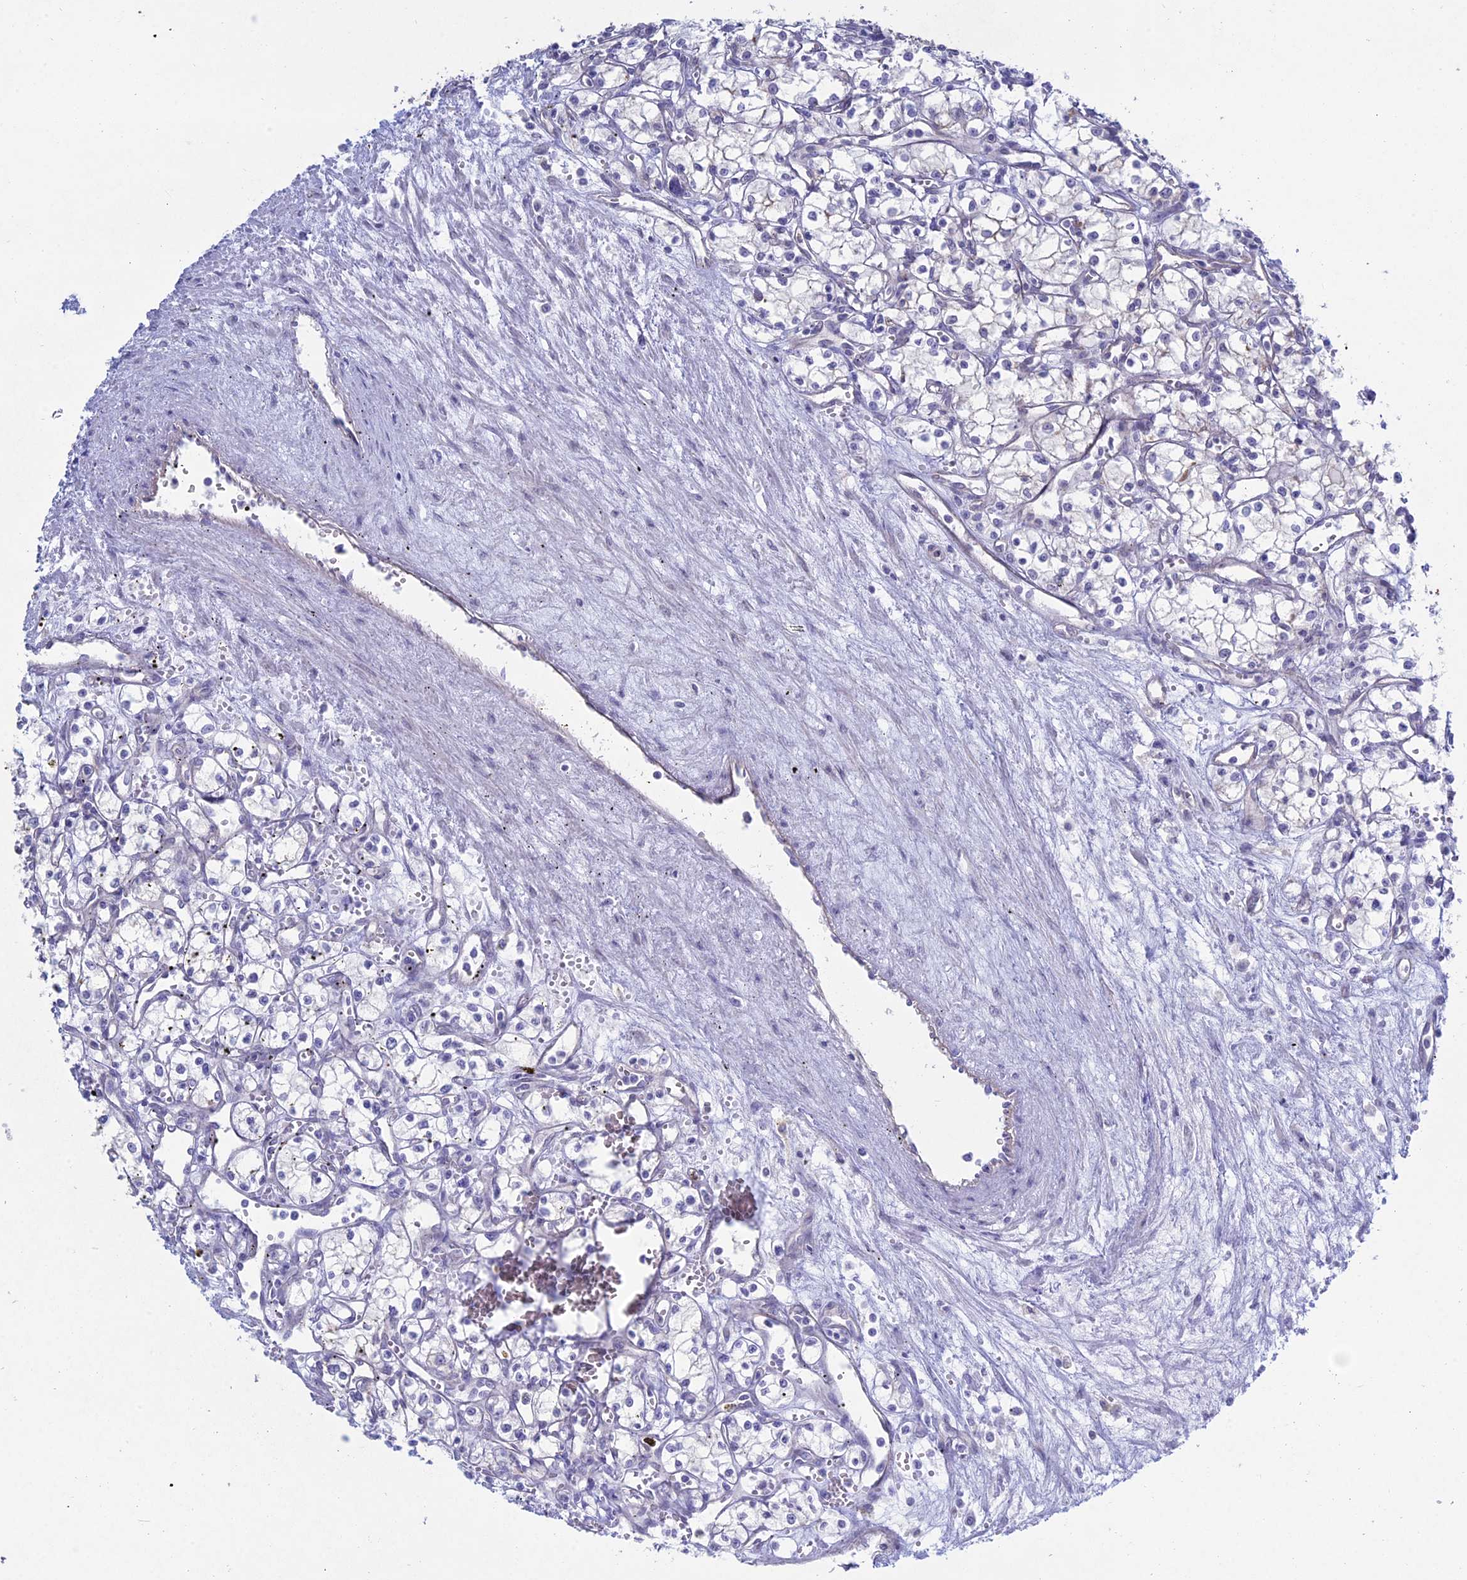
{"staining": {"intensity": "negative", "quantity": "none", "location": "none"}, "tissue": "renal cancer", "cell_type": "Tumor cells", "image_type": "cancer", "snomed": [{"axis": "morphology", "description": "Adenocarcinoma, NOS"}, {"axis": "topography", "description": "Kidney"}], "caption": "The histopathology image exhibits no significant expression in tumor cells of renal adenocarcinoma. Brightfield microscopy of immunohistochemistry stained with DAB (brown) and hematoxylin (blue), captured at high magnification.", "gene": "MYO5B", "patient": {"sex": "male", "age": 59}}